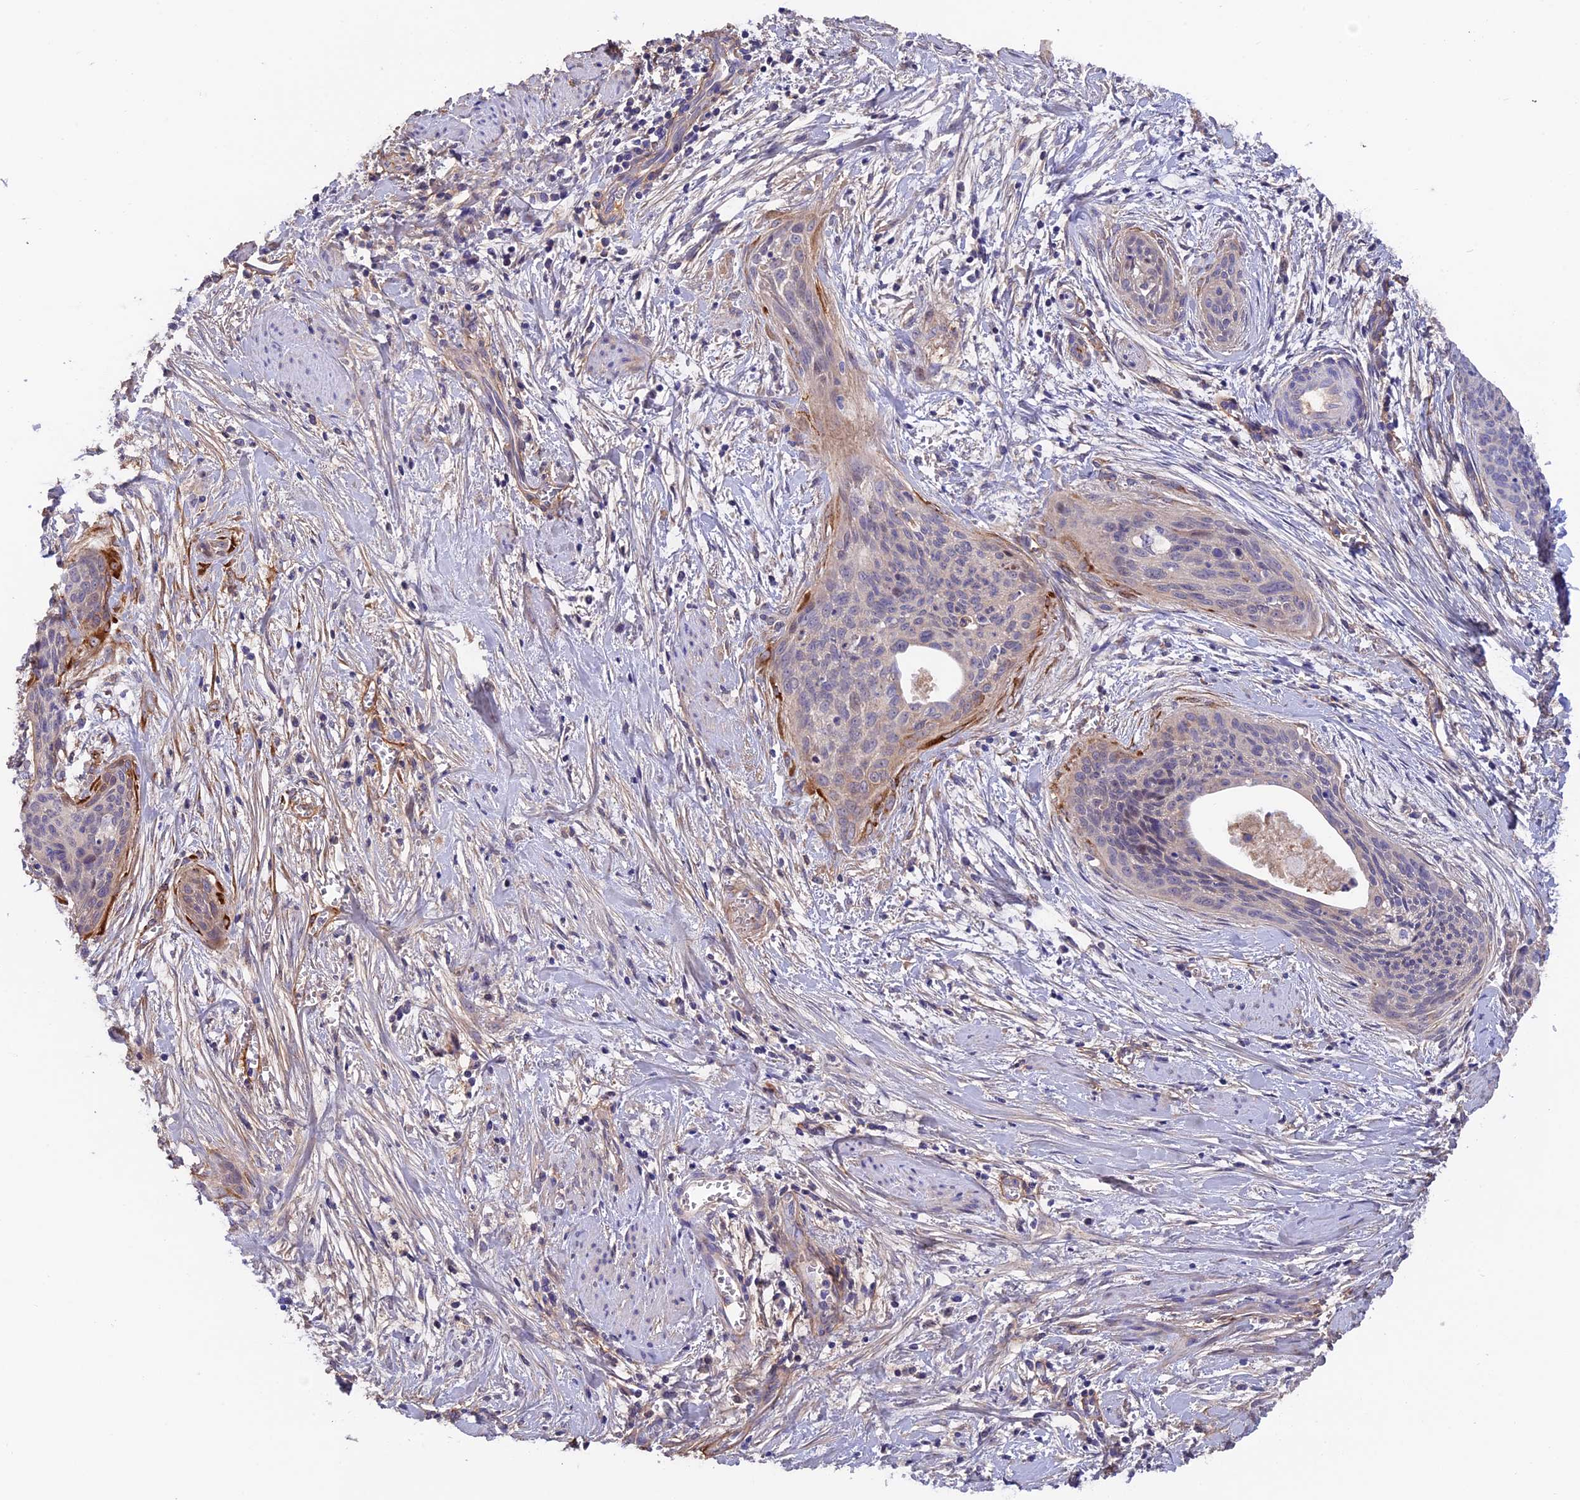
{"staining": {"intensity": "negative", "quantity": "none", "location": "none"}, "tissue": "cervical cancer", "cell_type": "Tumor cells", "image_type": "cancer", "snomed": [{"axis": "morphology", "description": "Squamous cell carcinoma, NOS"}, {"axis": "topography", "description": "Cervix"}], "caption": "Immunohistochemistry (IHC) photomicrograph of neoplastic tissue: human cervical squamous cell carcinoma stained with DAB (3,3'-diaminobenzidine) demonstrates no significant protein expression in tumor cells.", "gene": "COL4A3", "patient": {"sex": "female", "age": 55}}